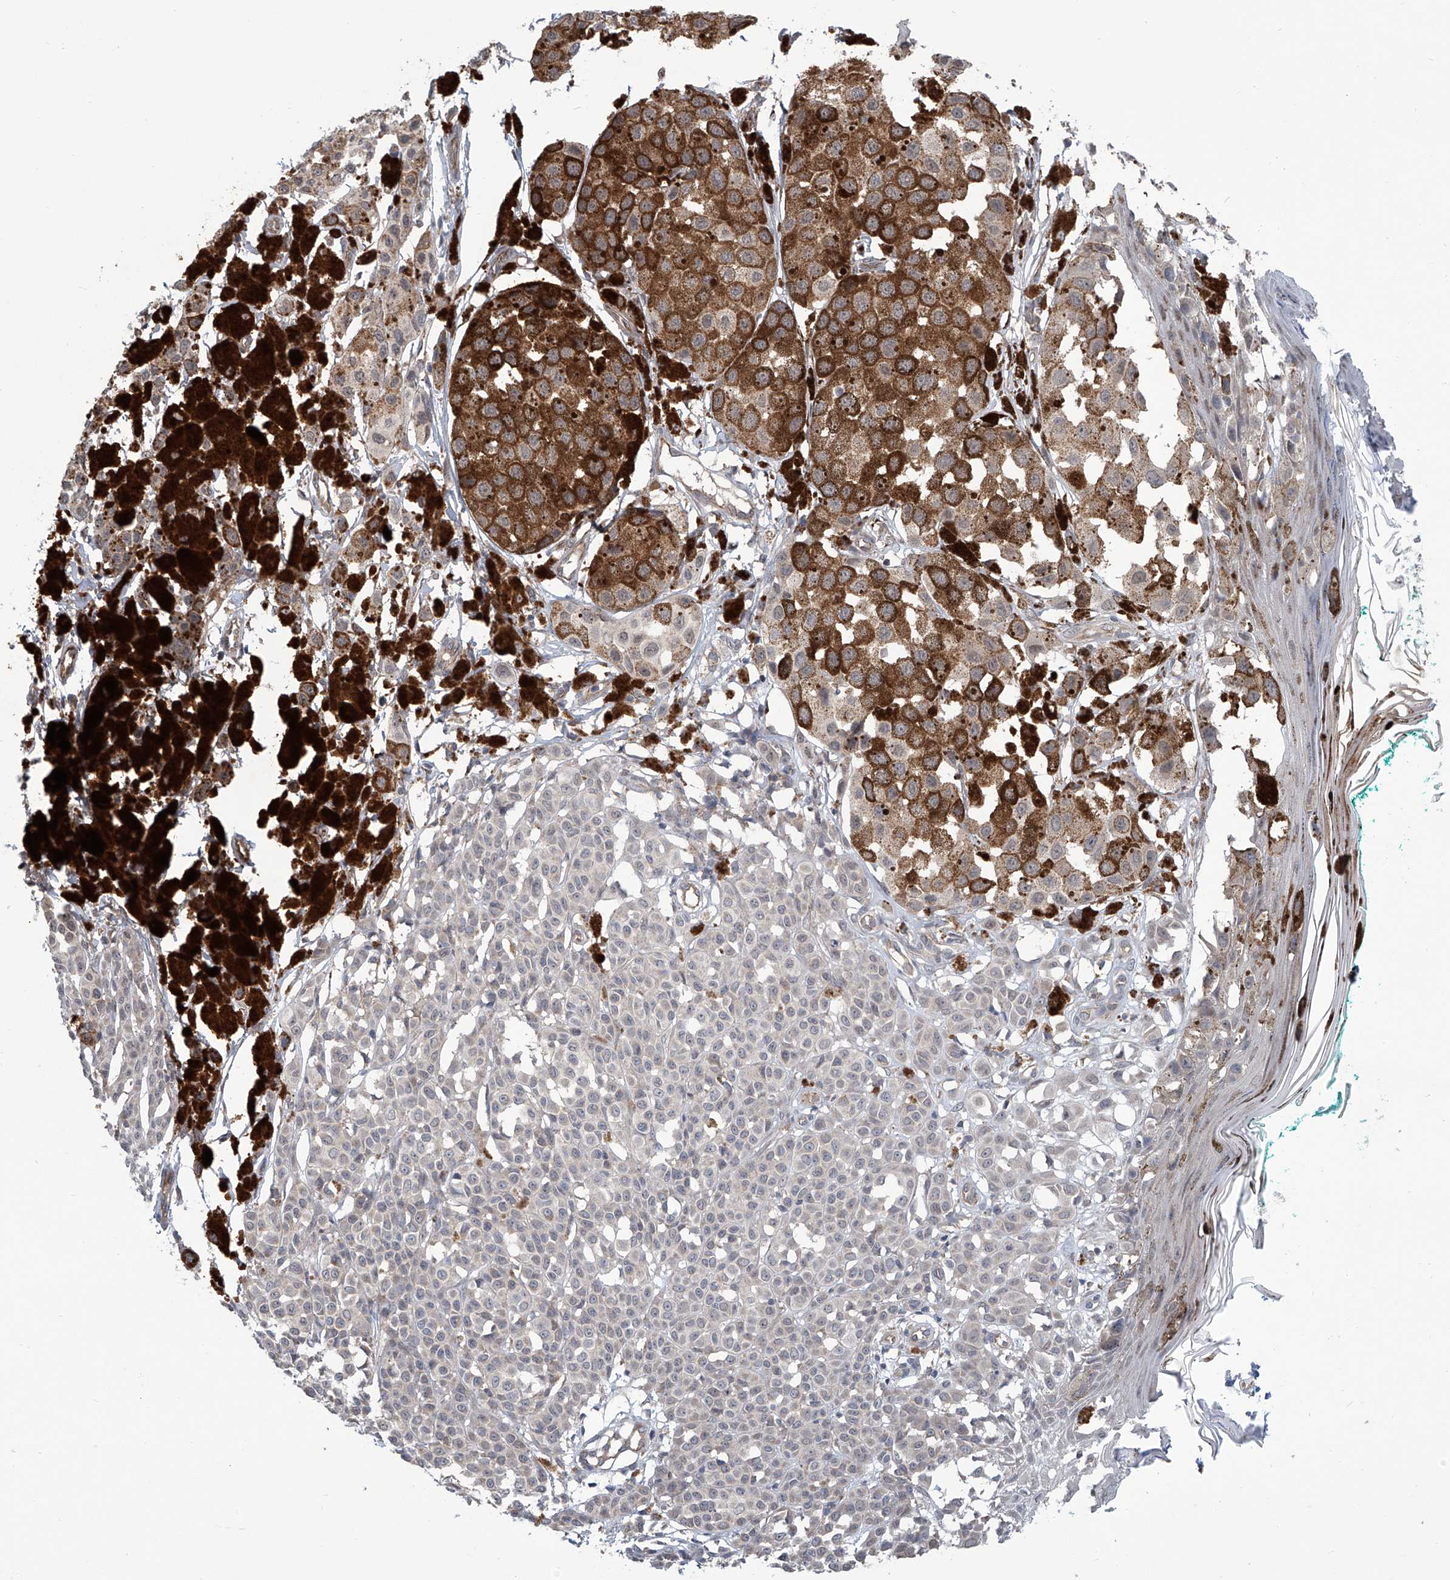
{"staining": {"intensity": "moderate", "quantity": "25%-75%", "location": "cytoplasmic/membranous"}, "tissue": "melanoma", "cell_type": "Tumor cells", "image_type": "cancer", "snomed": [{"axis": "morphology", "description": "Malignant melanoma, NOS"}, {"axis": "topography", "description": "Skin of leg"}], "caption": "A high-resolution photomicrograph shows immunohistochemistry (IHC) staining of malignant melanoma, which exhibits moderate cytoplasmic/membranous expression in approximately 25%-75% of tumor cells. (DAB IHC, brown staining for protein, blue staining for nuclei).", "gene": "EIF2D", "patient": {"sex": "female", "age": 72}}